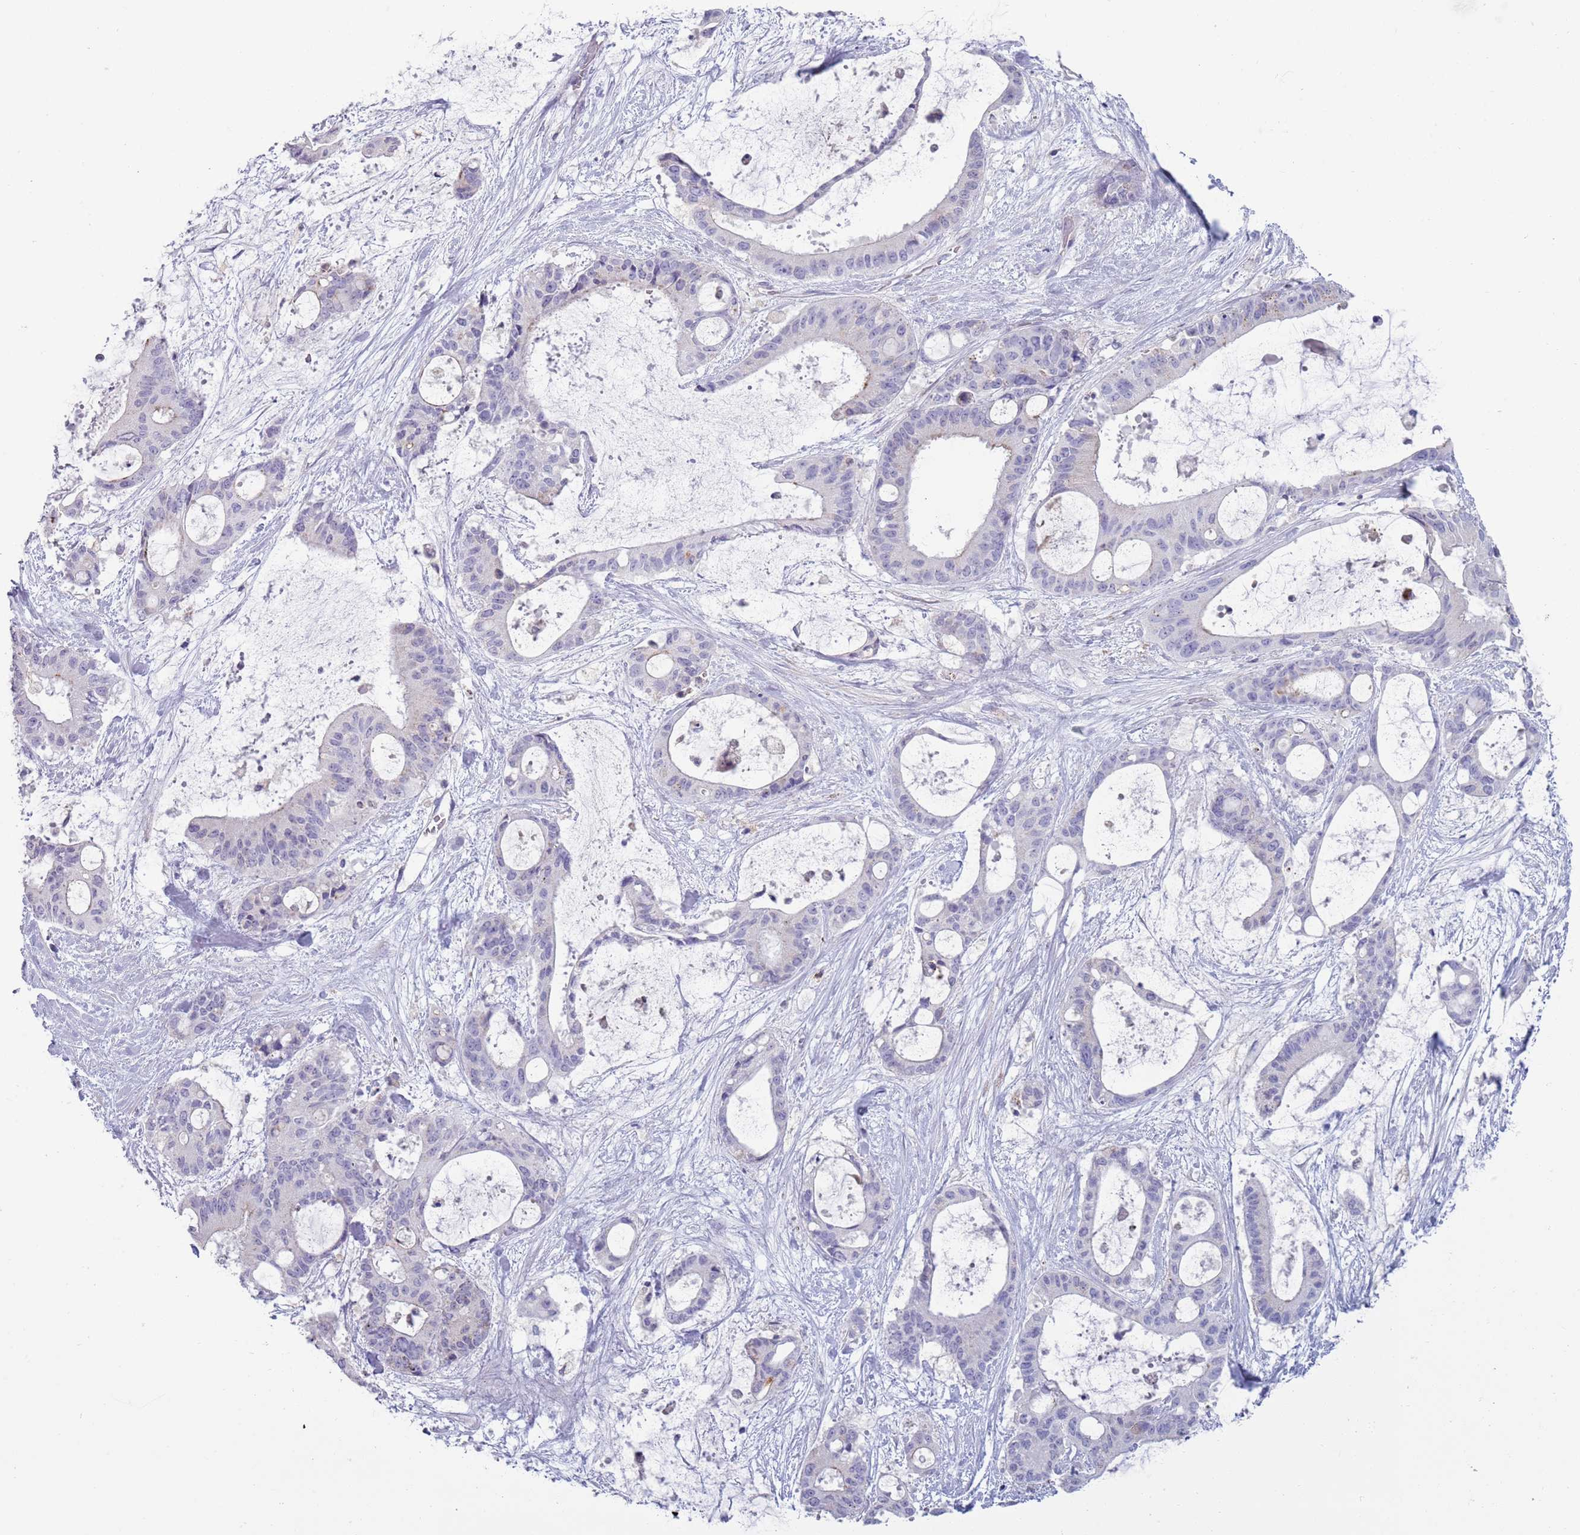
{"staining": {"intensity": "negative", "quantity": "none", "location": "none"}, "tissue": "liver cancer", "cell_type": "Tumor cells", "image_type": "cancer", "snomed": [{"axis": "morphology", "description": "Normal tissue, NOS"}, {"axis": "morphology", "description": "Cholangiocarcinoma"}, {"axis": "topography", "description": "Liver"}, {"axis": "topography", "description": "Peripheral nerve tissue"}], "caption": "Immunohistochemical staining of liver cancer demonstrates no significant staining in tumor cells. Nuclei are stained in blue.", "gene": "ACSBG1", "patient": {"sex": "female", "age": 73}}